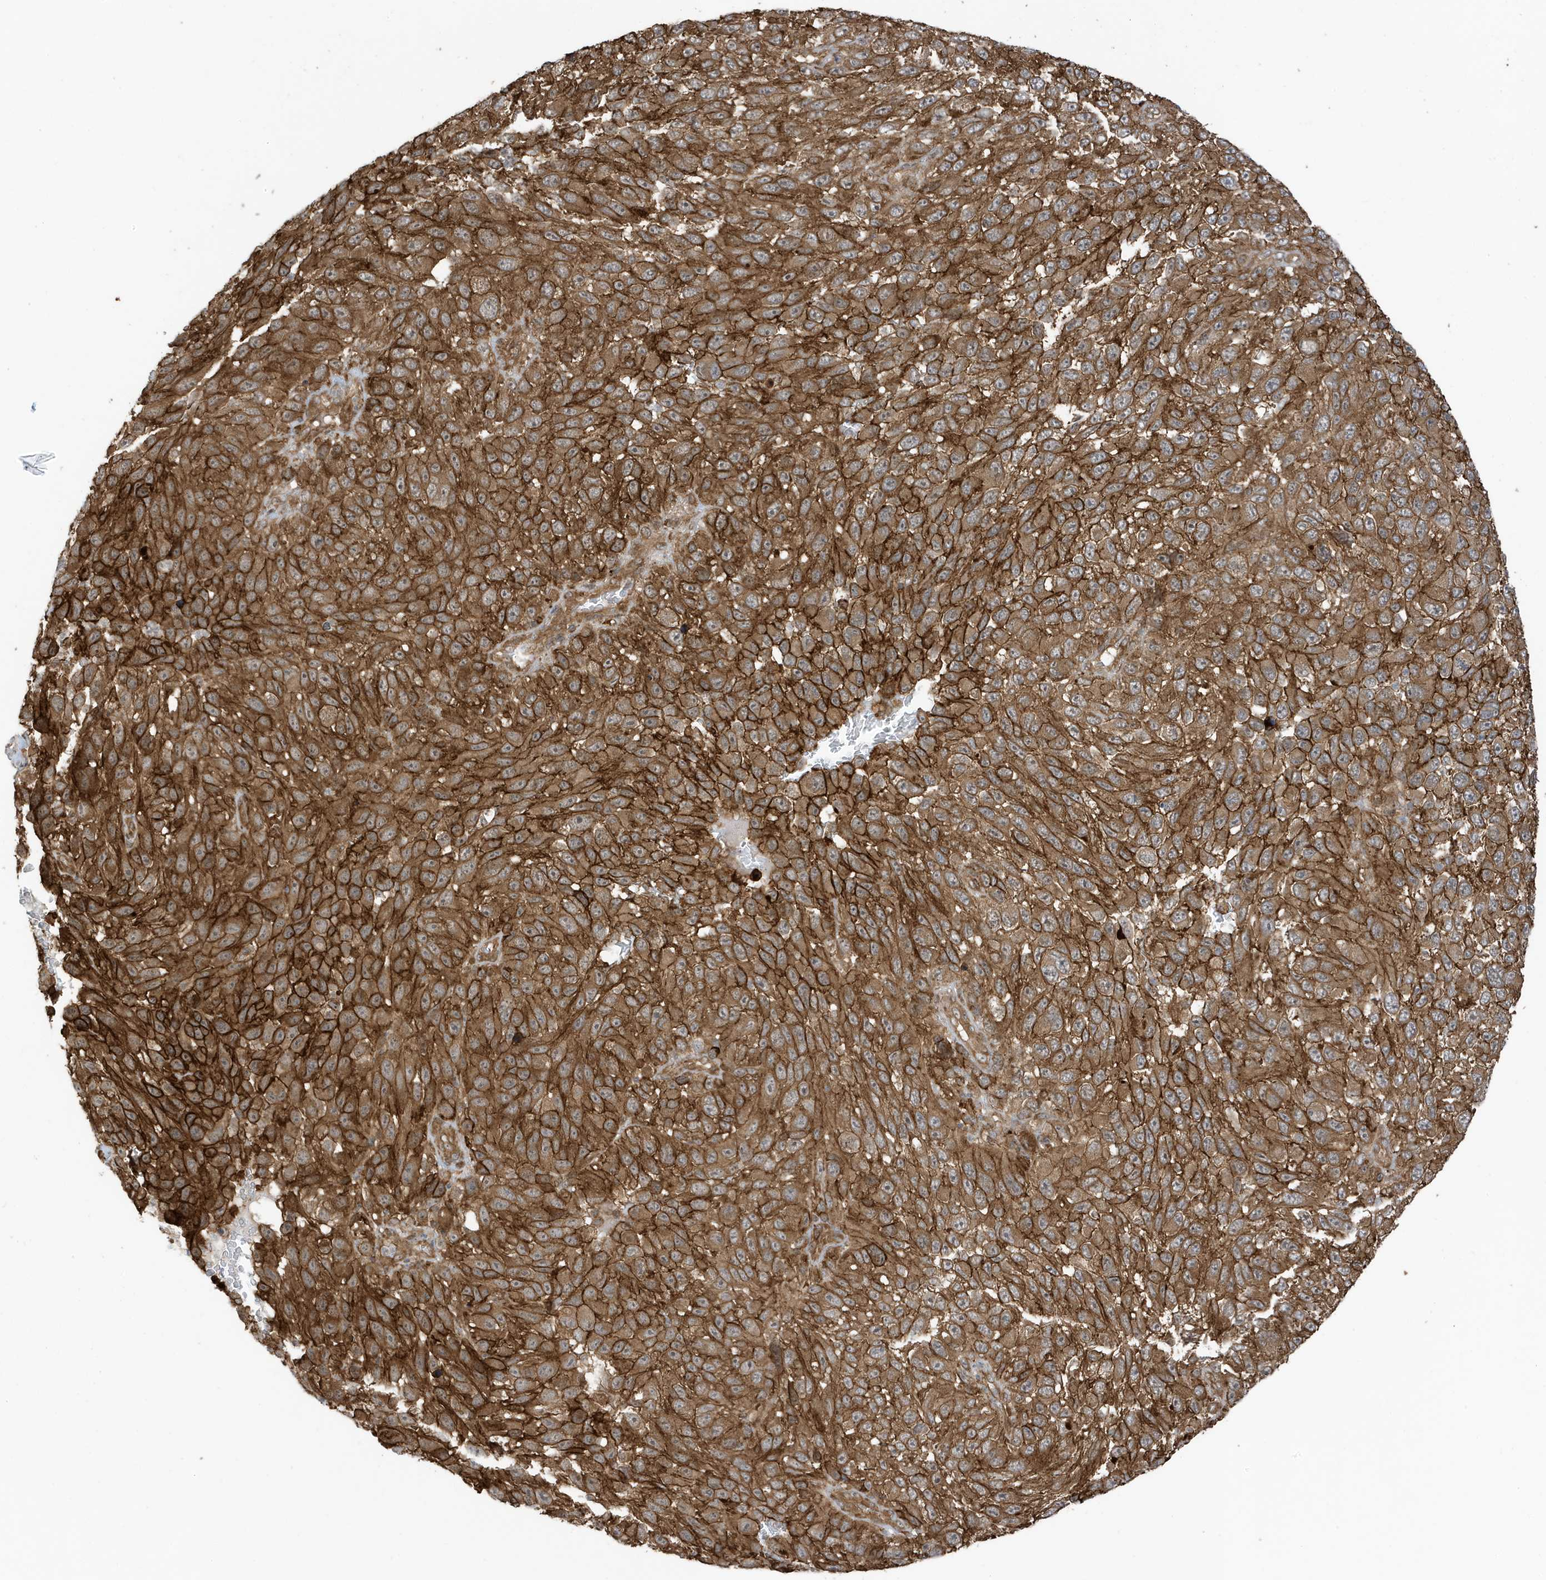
{"staining": {"intensity": "strong", "quantity": ">75%", "location": "cytoplasmic/membranous"}, "tissue": "melanoma", "cell_type": "Tumor cells", "image_type": "cancer", "snomed": [{"axis": "morphology", "description": "Malignant melanoma, NOS"}, {"axis": "topography", "description": "Skin"}], "caption": "Malignant melanoma tissue exhibits strong cytoplasmic/membranous staining in approximately >75% of tumor cells", "gene": "CDC42EP3", "patient": {"sex": "female", "age": 94}}